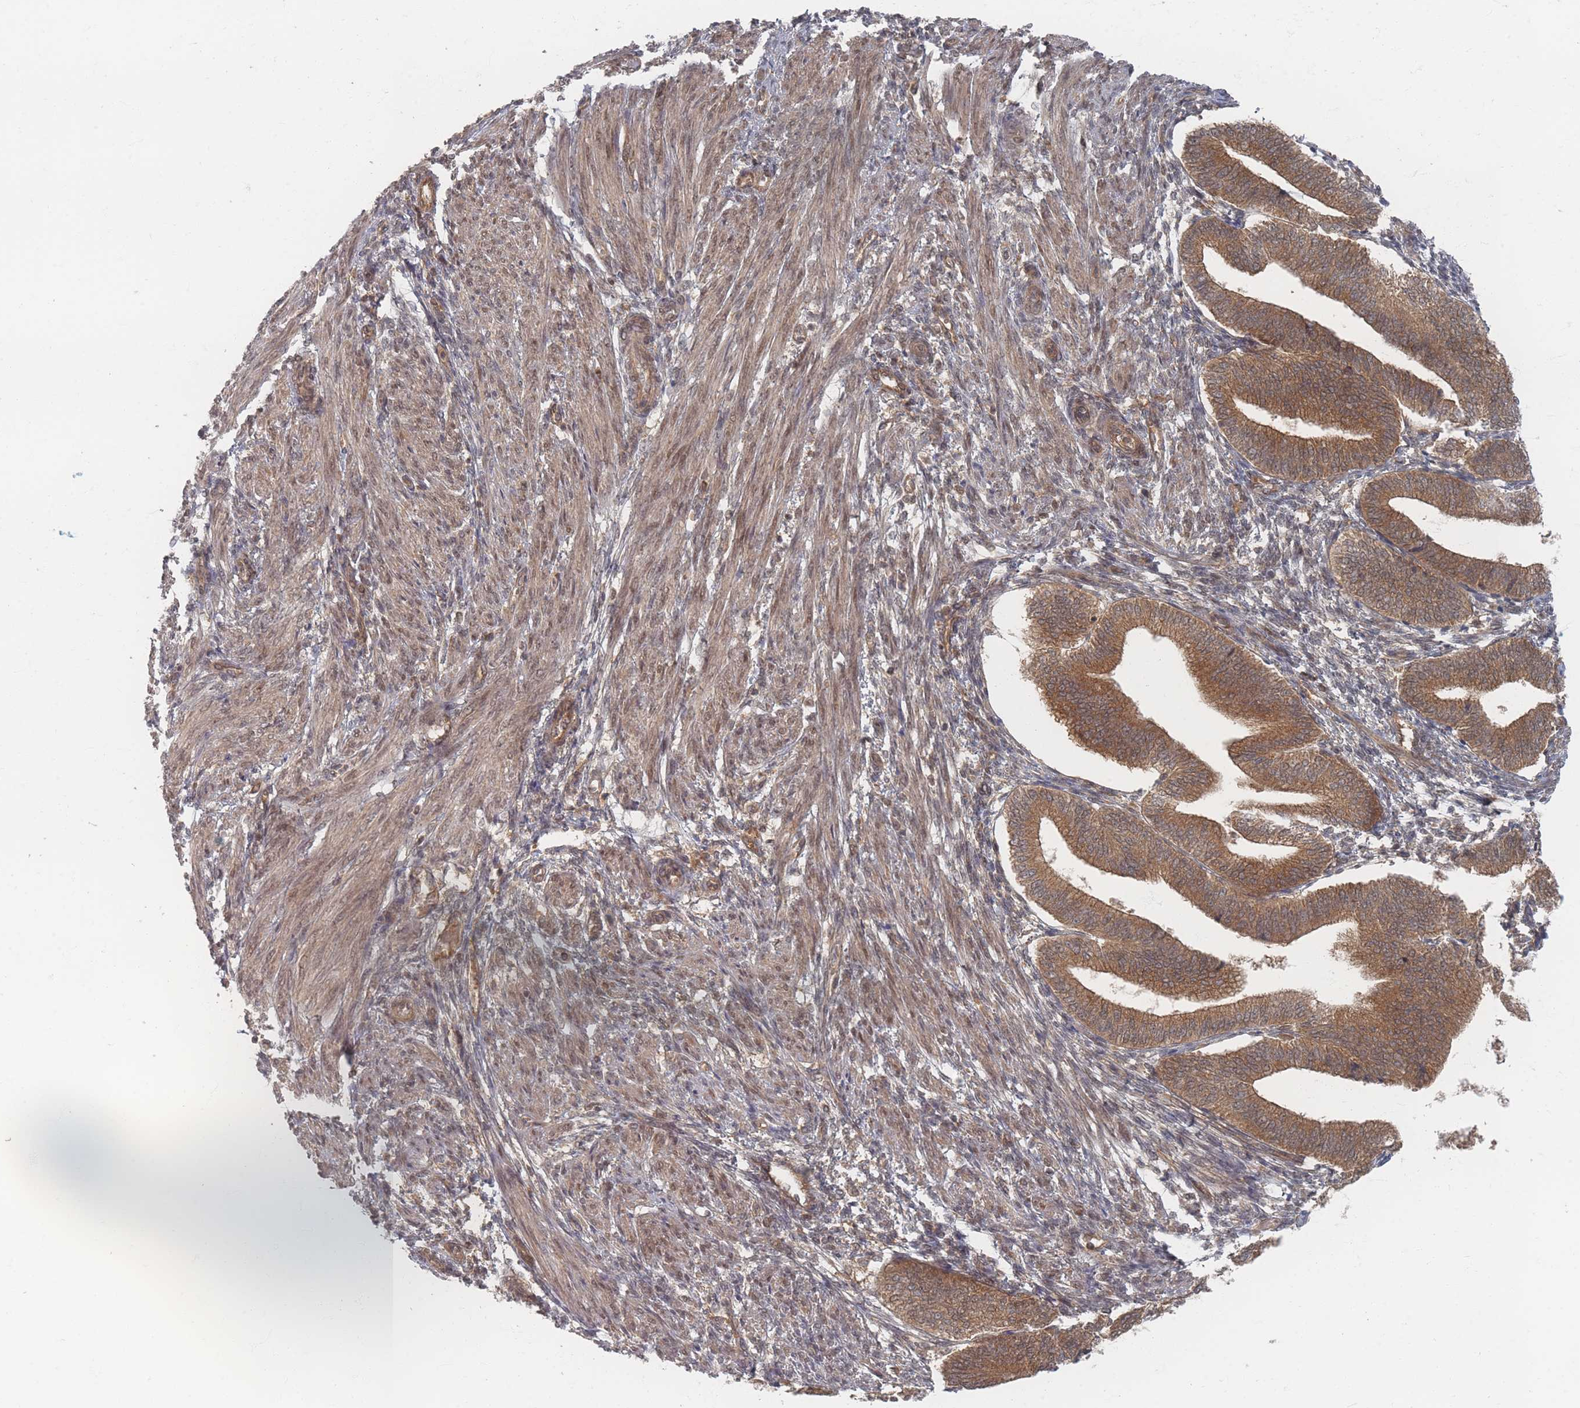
{"staining": {"intensity": "moderate", "quantity": ">75%", "location": "cytoplasmic/membranous,nuclear"}, "tissue": "endometrium", "cell_type": "Cells in endometrial stroma", "image_type": "normal", "snomed": [{"axis": "morphology", "description": "Normal tissue, NOS"}, {"axis": "topography", "description": "Endometrium"}], "caption": "DAB immunohistochemical staining of benign human endometrium displays moderate cytoplasmic/membranous,nuclear protein positivity in approximately >75% of cells in endometrial stroma. (DAB IHC, brown staining for protein, blue staining for nuclei).", "gene": "PSMD9", "patient": {"sex": "female", "age": 34}}